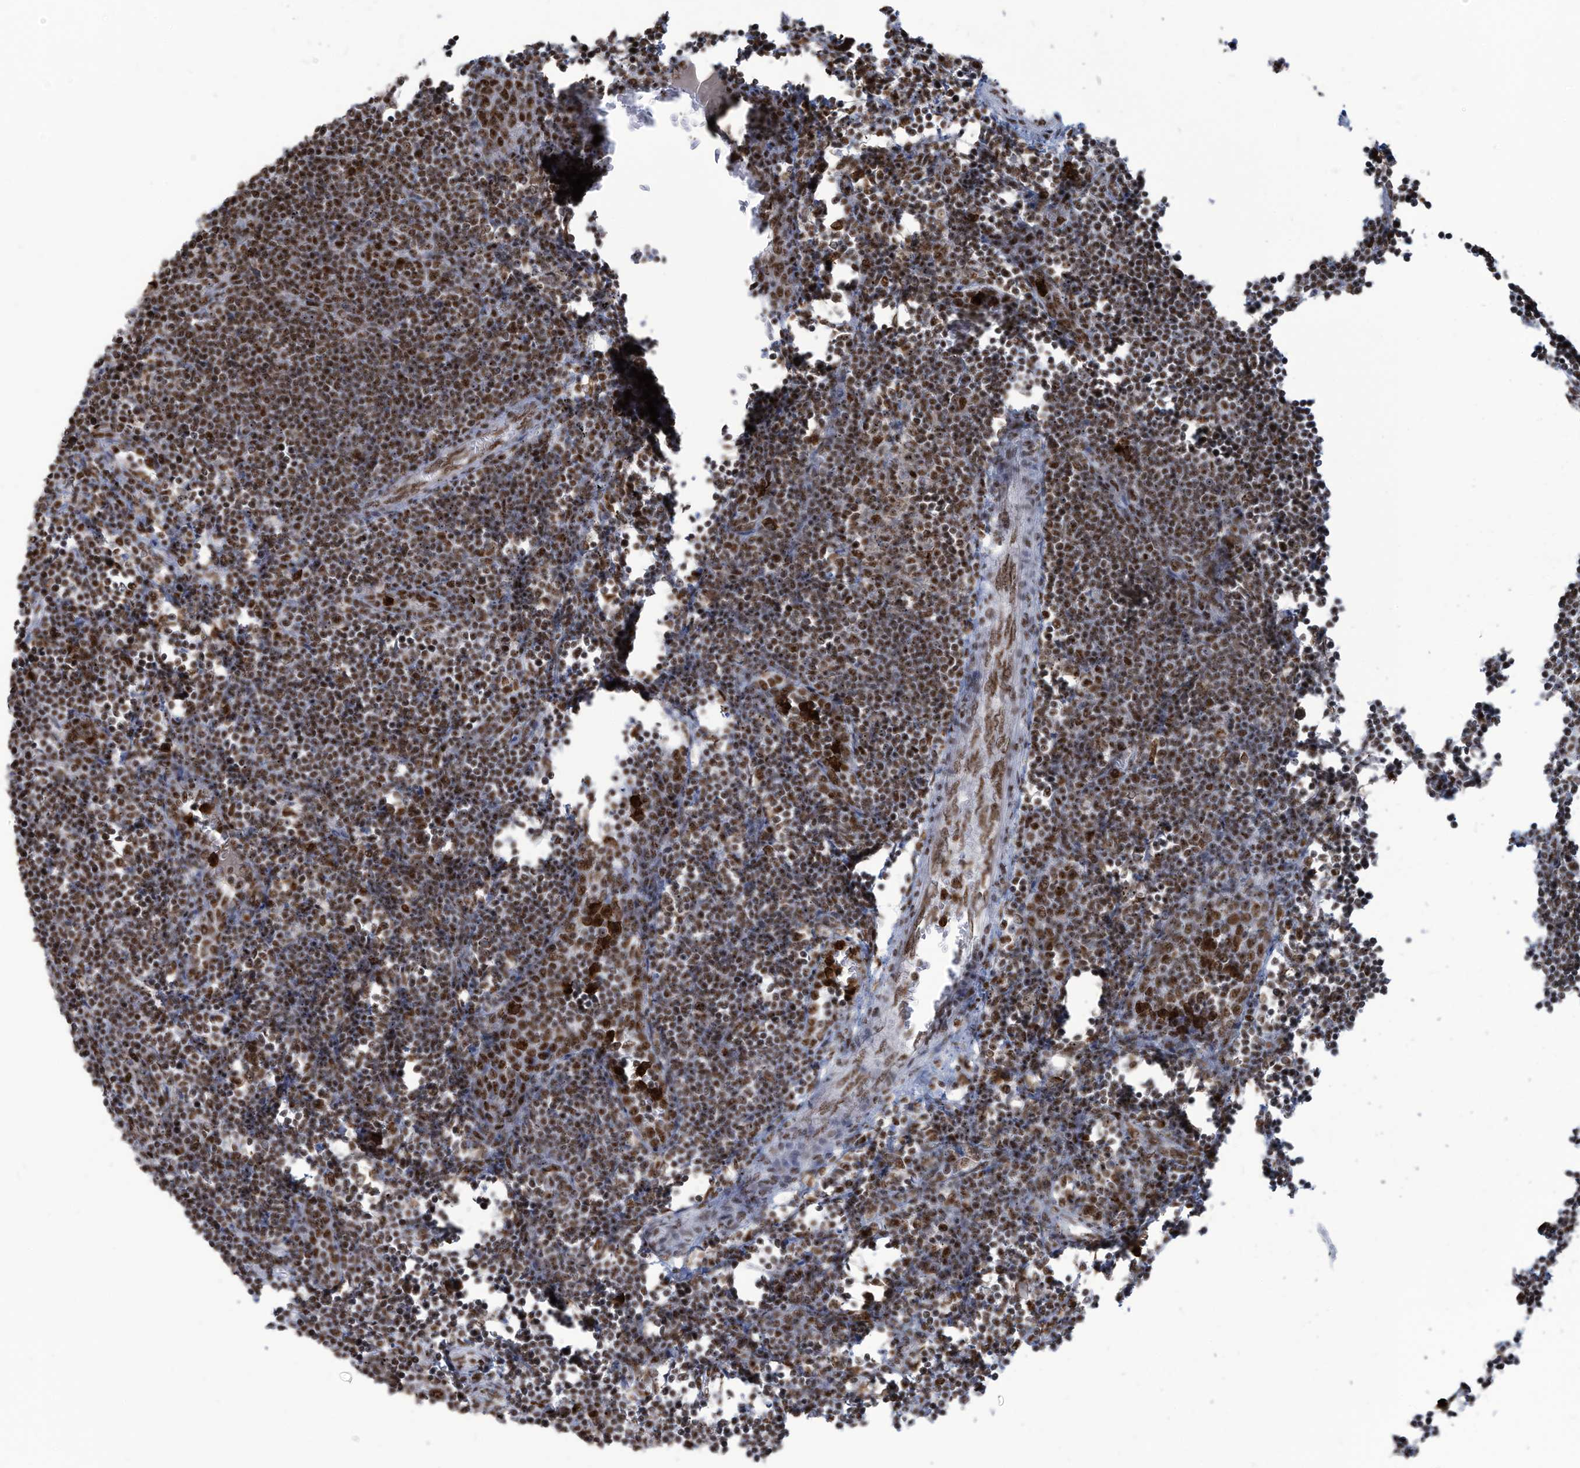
{"staining": {"intensity": "moderate", "quantity": ">75%", "location": "nuclear"}, "tissue": "lymph node", "cell_type": "Germinal center cells", "image_type": "normal", "snomed": [{"axis": "morphology", "description": "Normal tissue, NOS"}, {"axis": "morphology", "description": "Malignant melanoma, Metastatic site"}, {"axis": "topography", "description": "Lymph node"}], "caption": "A micrograph of human lymph node stained for a protein demonstrates moderate nuclear brown staining in germinal center cells.", "gene": "LBH", "patient": {"sex": "male", "age": 41}}